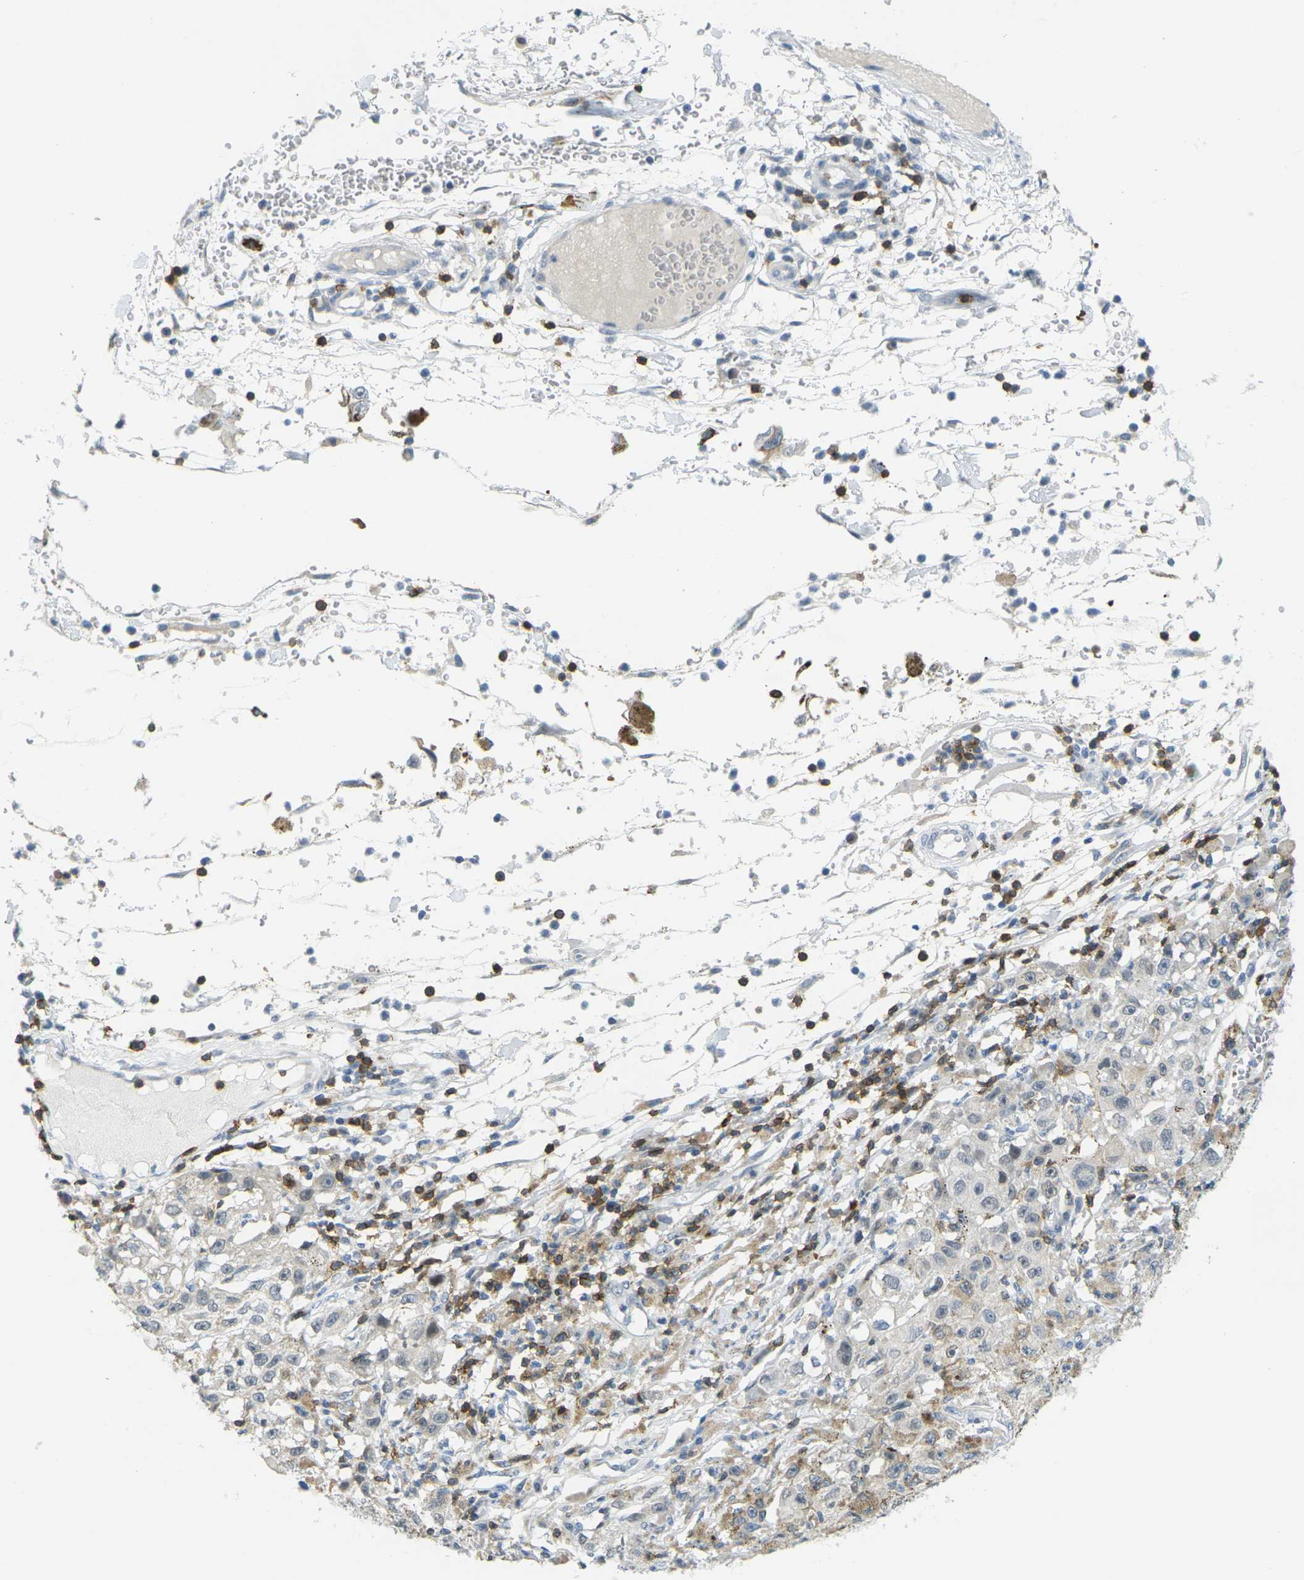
{"staining": {"intensity": "weak", "quantity": "<25%", "location": "cytoplasmic/membranous"}, "tissue": "melanoma", "cell_type": "Tumor cells", "image_type": "cancer", "snomed": [{"axis": "morphology", "description": "Malignant melanoma in situ"}, {"axis": "morphology", "description": "Malignant melanoma, NOS"}, {"axis": "topography", "description": "Skin"}], "caption": "Human melanoma stained for a protein using immunohistochemistry (IHC) exhibits no staining in tumor cells.", "gene": "CD3D", "patient": {"sex": "female", "age": 88}}